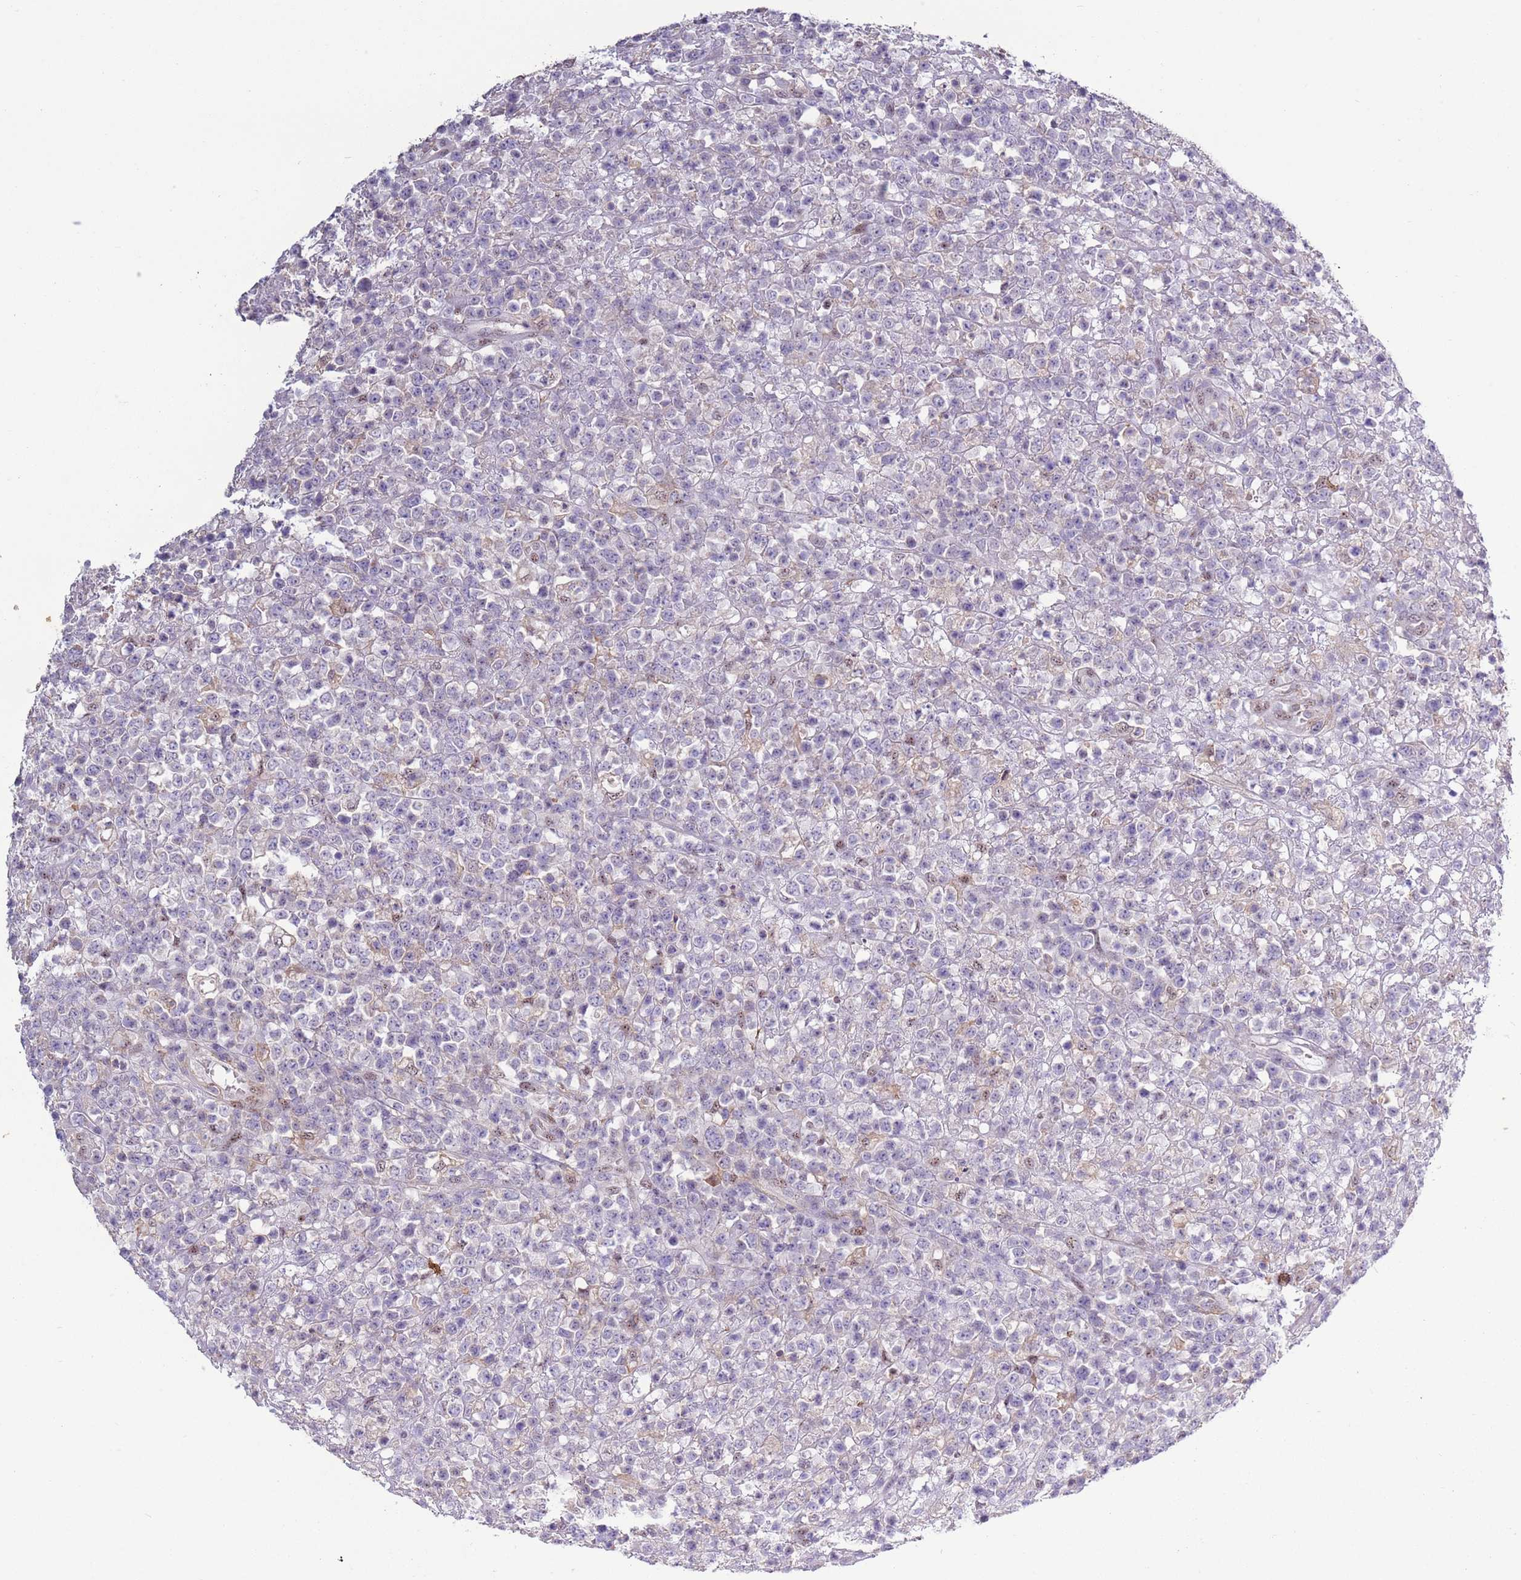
{"staining": {"intensity": "negative", "quantity": "none", "location": "none"}, "tissue": "lymphoma", "cell_type": "Tumor cells", "image_type": "cancer", "snomed": [{"axis": "morphology", "description": "Malignant lymphoma, non-Hodgkin's type, High grade"}, {"axis": "topography", "description": "Colon"}], "caption": "The histopathology image exhibits no staining of tumor cells in lymphoma. (Brightfield microscopy of DAB IHC at high magnification).", "gene": "CAPN9", "patient": {"sex": "female", "age": 53}}